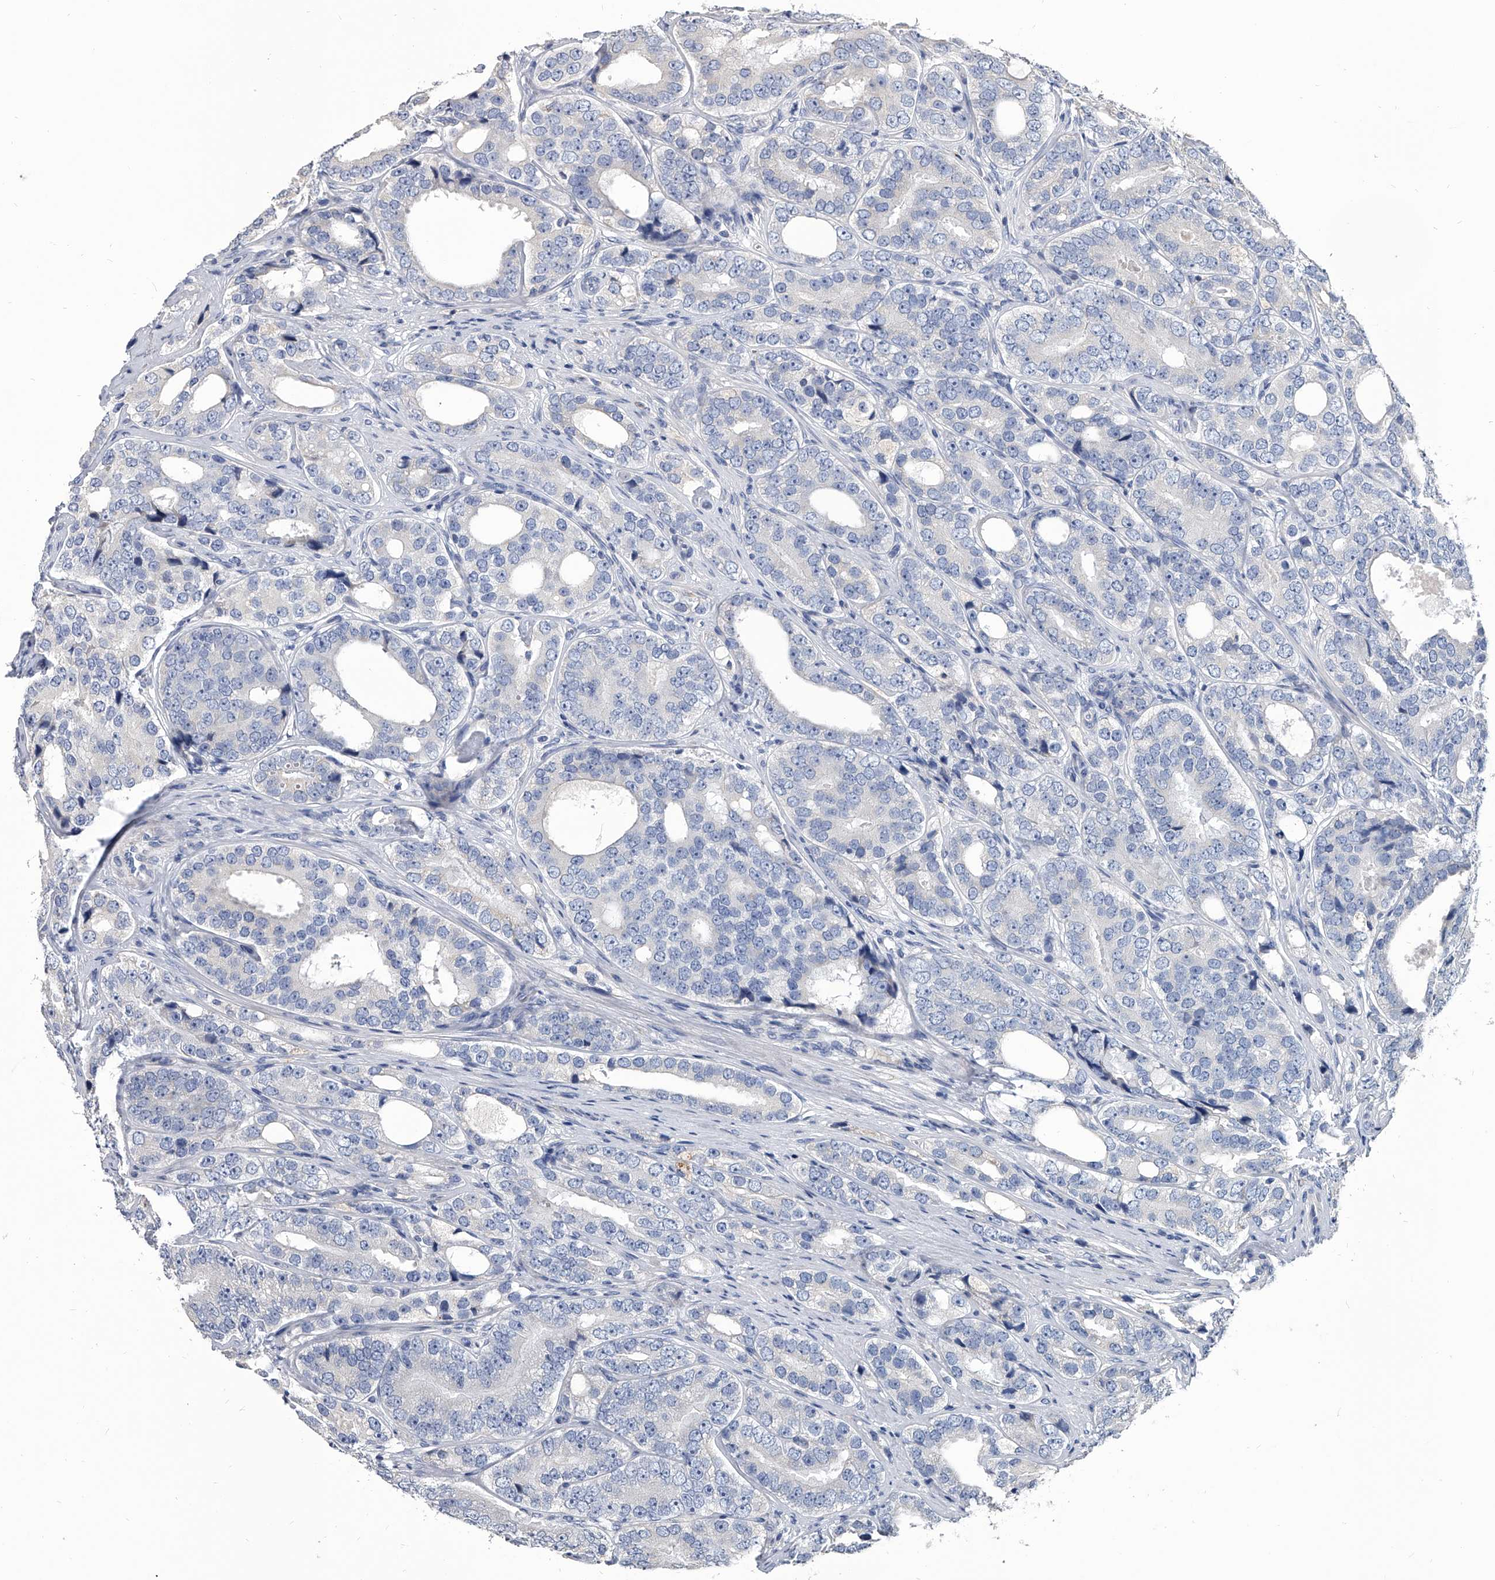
{"staining": {"intensity": "negative", "quantity": "none", "location": "none"}, "tissue": "prostate cancer", "cell_type": "Tumor cells", "image_type": "cancer", "snomed": [{"axis": "morphology", "description": "Adenocarcinoma, High grade"}, {"axis": "topography", "description": "Prostate"}], "caption": "The image displays no staining of tumor cells in high-grade adenocarcinoma (prostate). The staining is performed using DAB (3,3'-diaminobenzidine) brown chromogen with nuclei counter-stained in using hematoxylin.", "gene": "SPP1", "patient": {"sex": "male", "age": 56}}